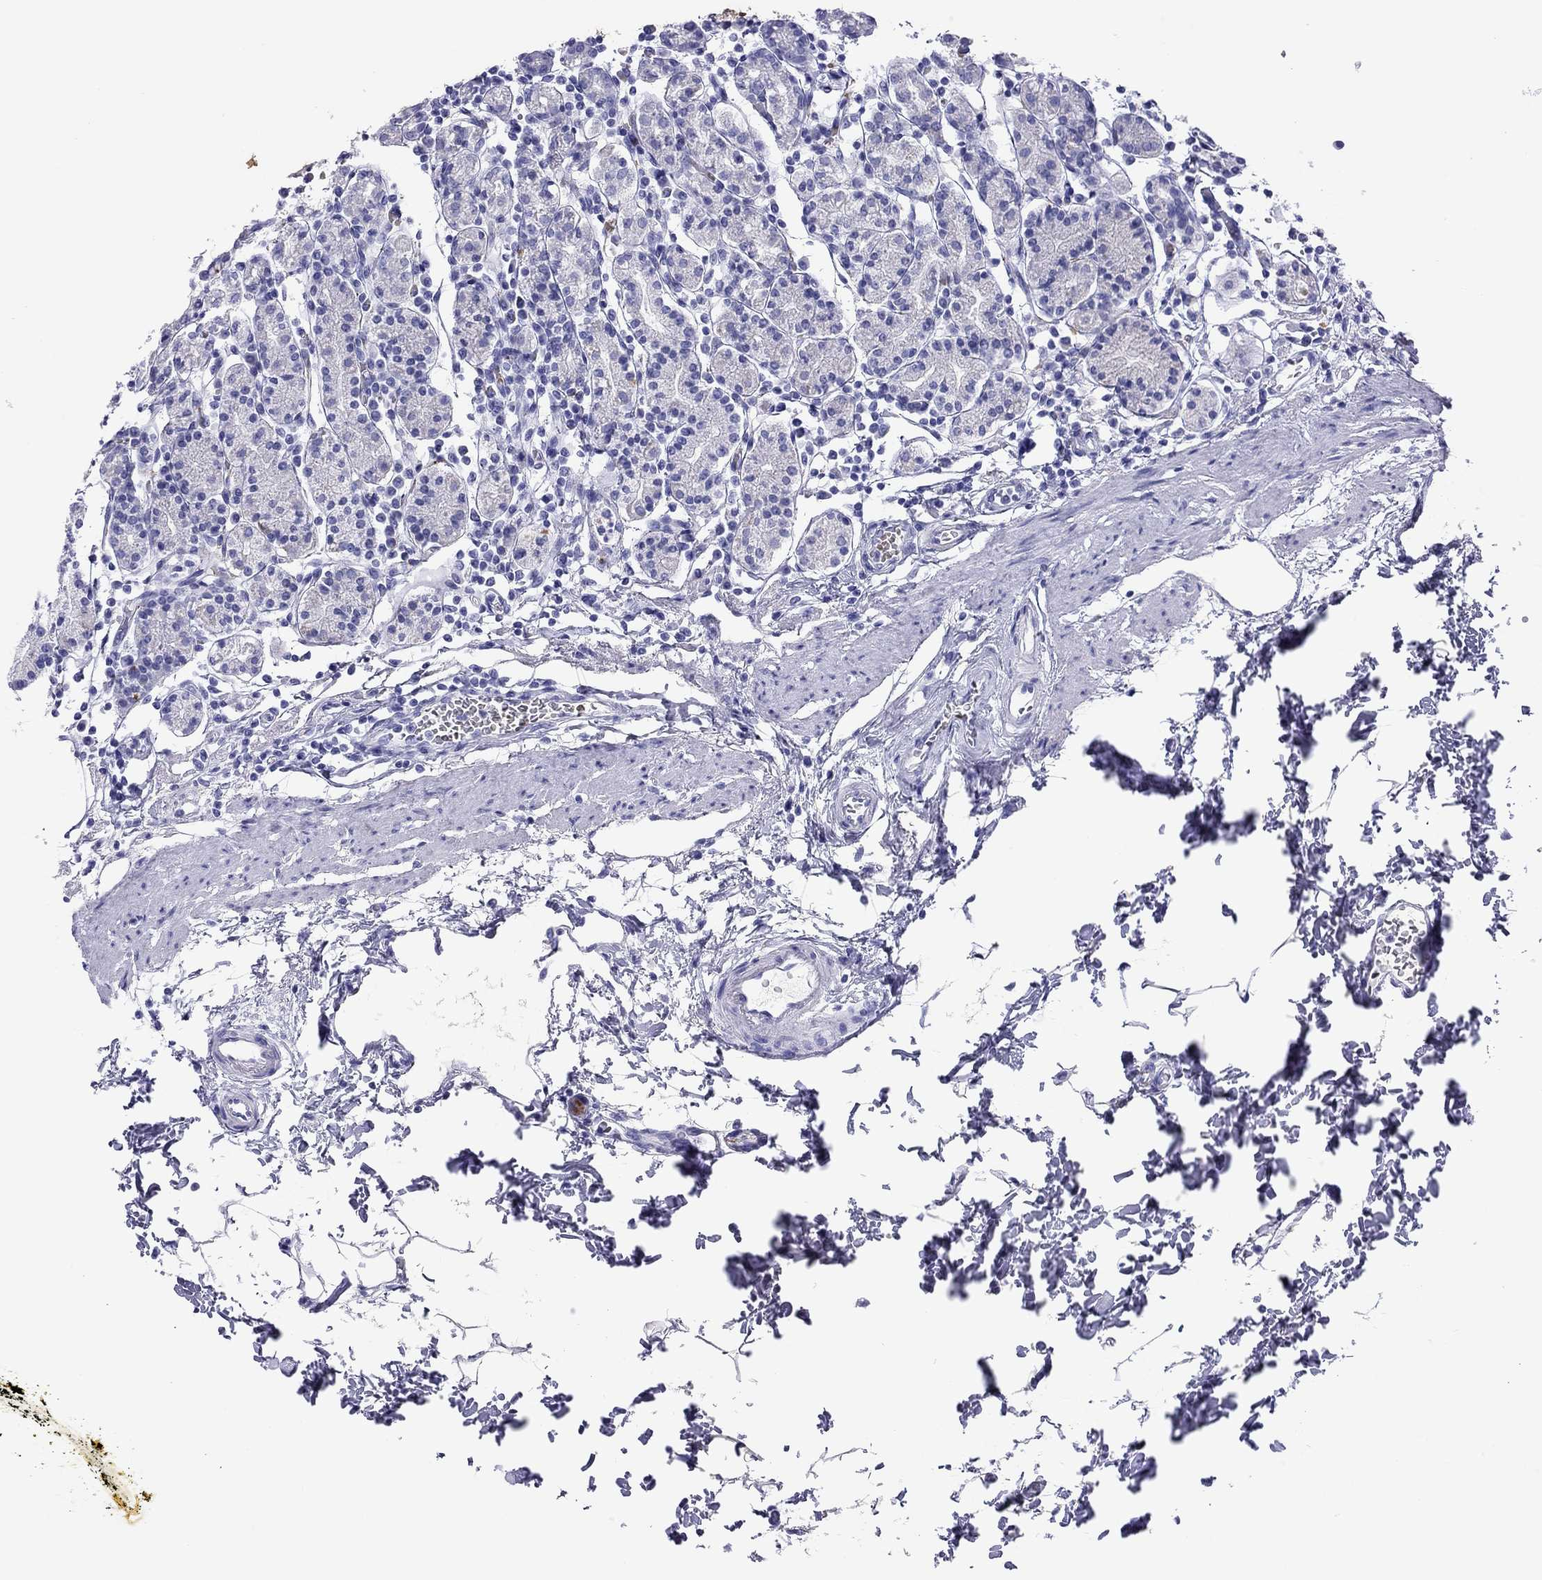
{"staining": {"intensity": "negative", "quantity": "none", "location": "none"}, "tissue": "stomach", "cell_type": "Glandular cells", "image_type": "normal", "snomed": [{"axis": "morphology", "description": "Normal tissue, NOS"}, {"axis": "topography", "description": "Stomach, upper"}, {"axis": "topography", "description": "Stomach"}], "caption": "Stomach stained for a protein using IHC reveals no positivity glandular cells.", "gene": "PTPRN", "patient": {"sex": "male", "age": 62}}